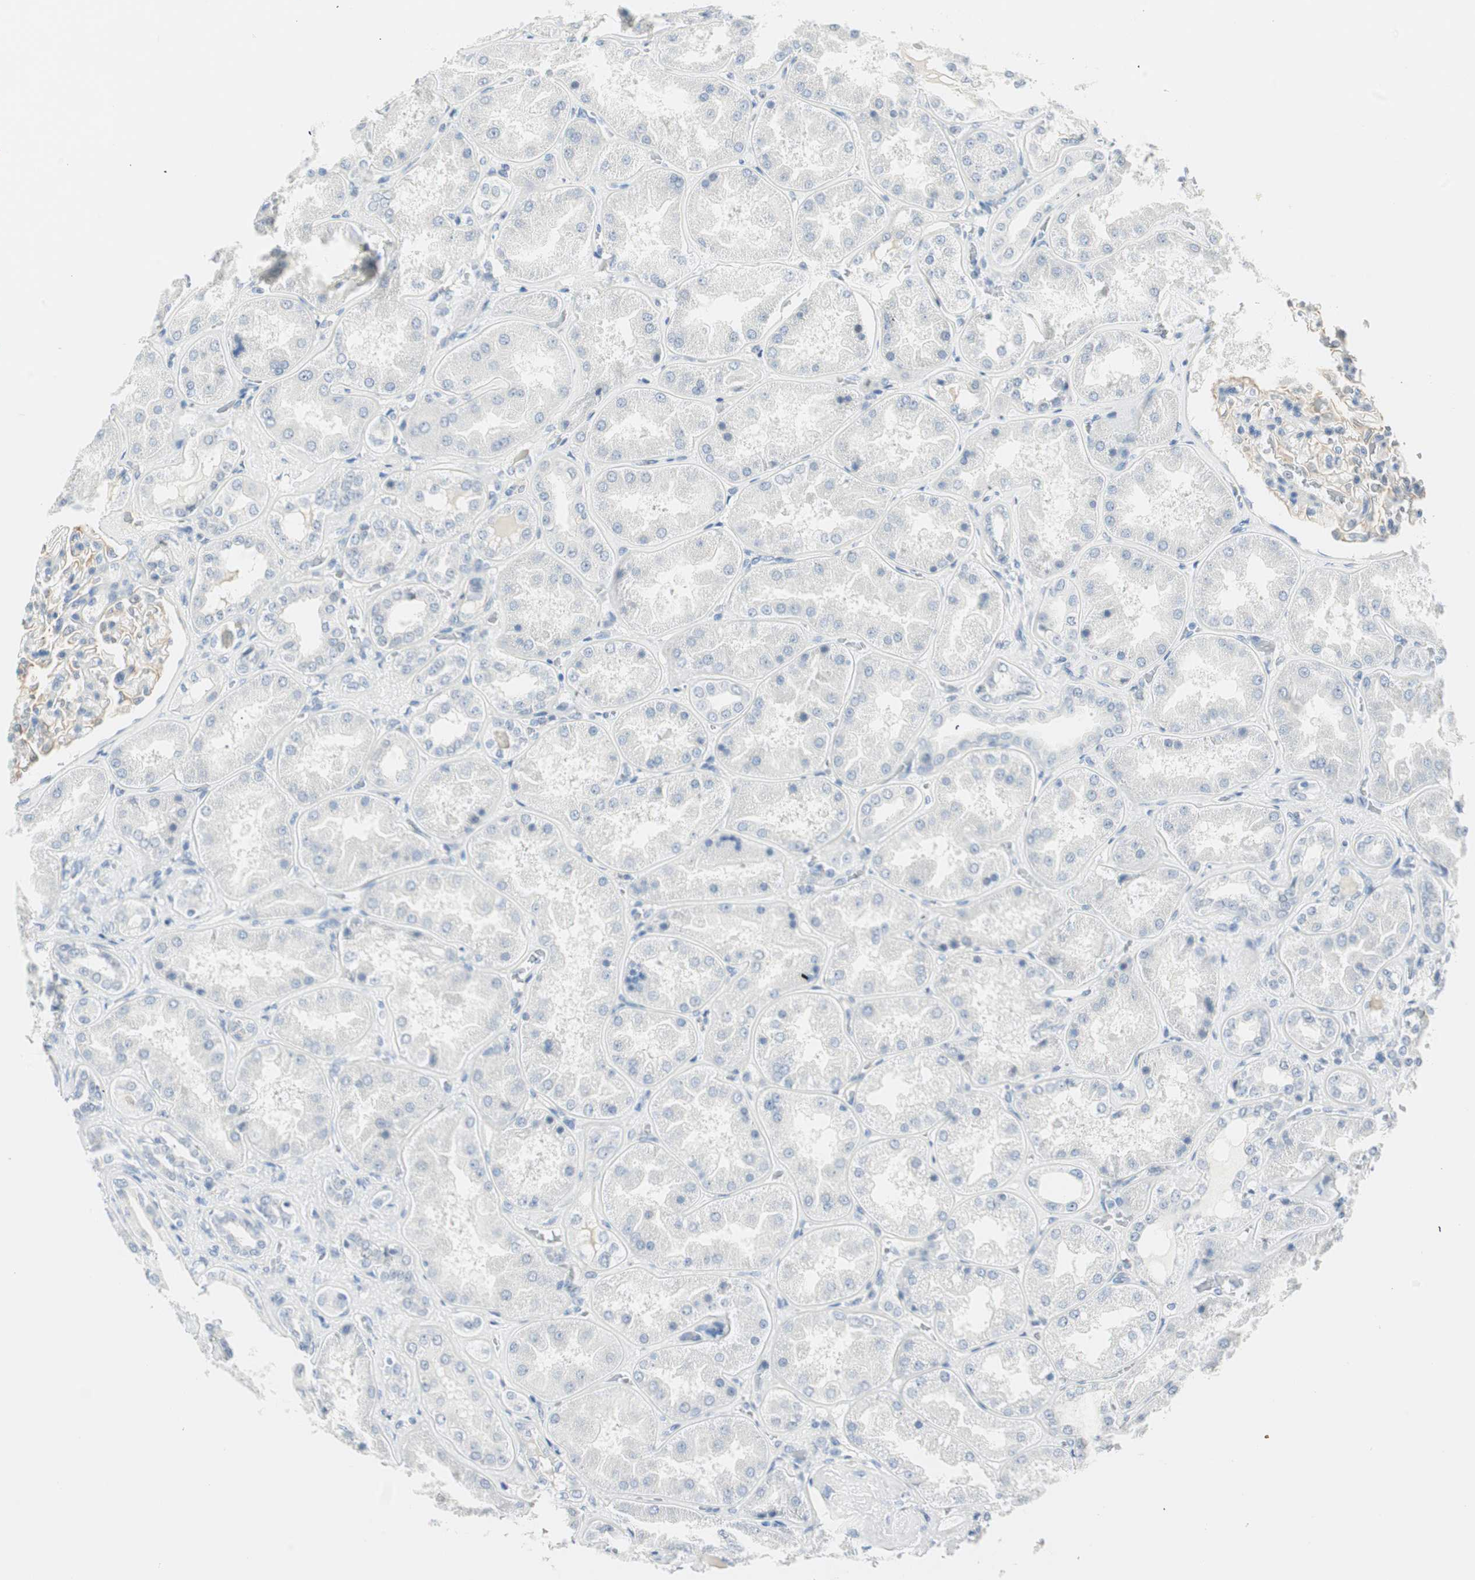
{"staining": {"intensity": "moderate", "quantity": ">75%", "location": "cytoplasmic/membranous"}, "tissue": "kidney", "cell_type": "Cells in glomeruli", "image_type": "normal", "snomed": [{"axis": "morphology", "description": "Normal tissue, NOS"}, {"axis": "topography", "description": "Kidney"}], "caption": "The micrograph demonstrates immunohistochemical staining of normal kidney. There is moderate cytoplasmic/membranous expression is identified in about >75% of cells in glomeruli. (Brightfield microscopy of DAB IHC at high magnification).", "gene": "MLLT10", "patient": {"sex": "female", "age": 56}}